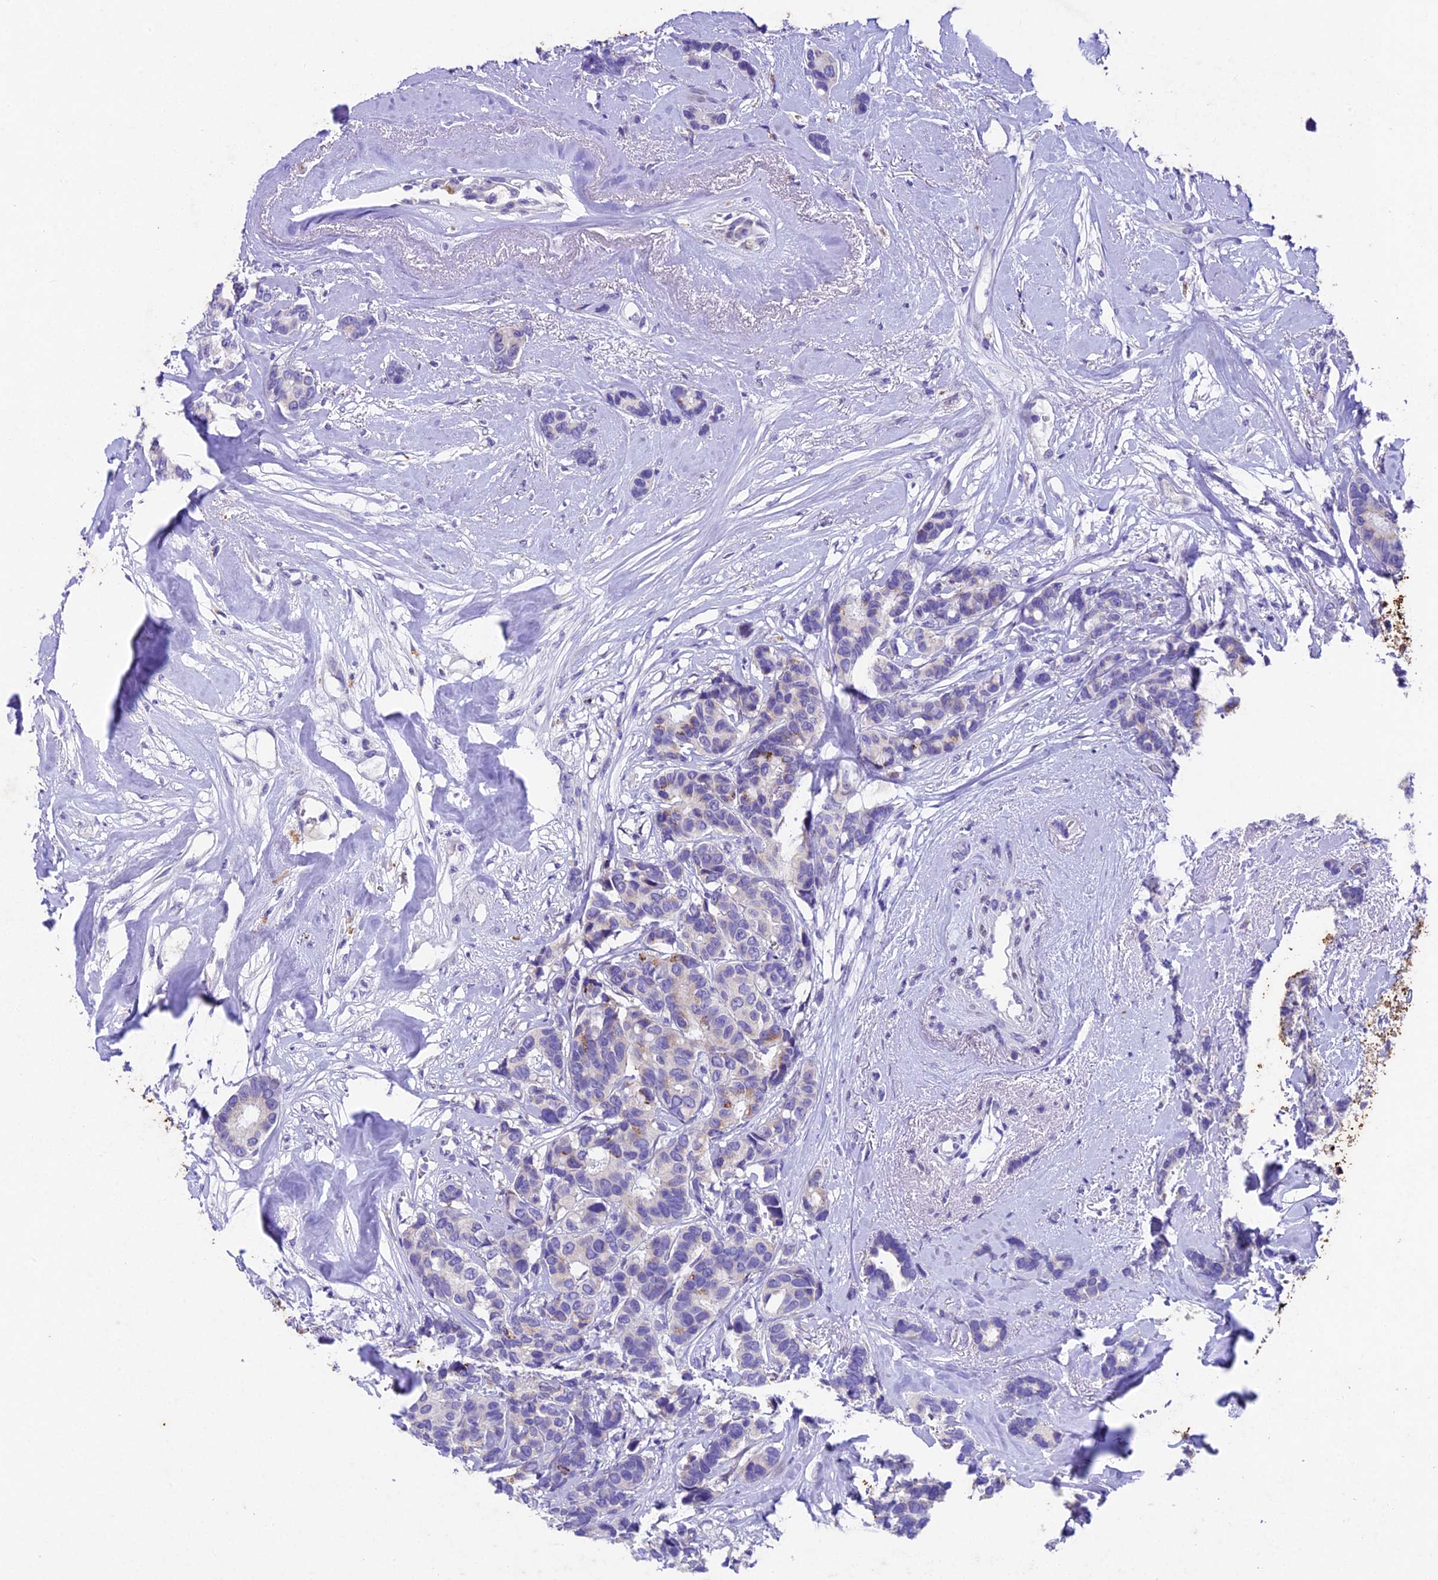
{"staining": {"intensity": "negative", "quantity": "none", "location": "none"}, "tissue": "breast cancer", "cell_type": "Tumor cells", "image_type": "cancer", "snomed": [{"axis": "morphology", "description": "Duct carcinoma"}, {"axis": "topography", "description": "Breast"}], "caption": "Image shows no significant protein staining in tumor cells of invasive ductal carcinoma (breast). (Brightfield microscopy of DAB (3,3'-diaminobenzidine) immunohistochemistry (IHC) at high magnification).", "gene": "IFT140", "patient": {"sex": "female", "age": 87}}